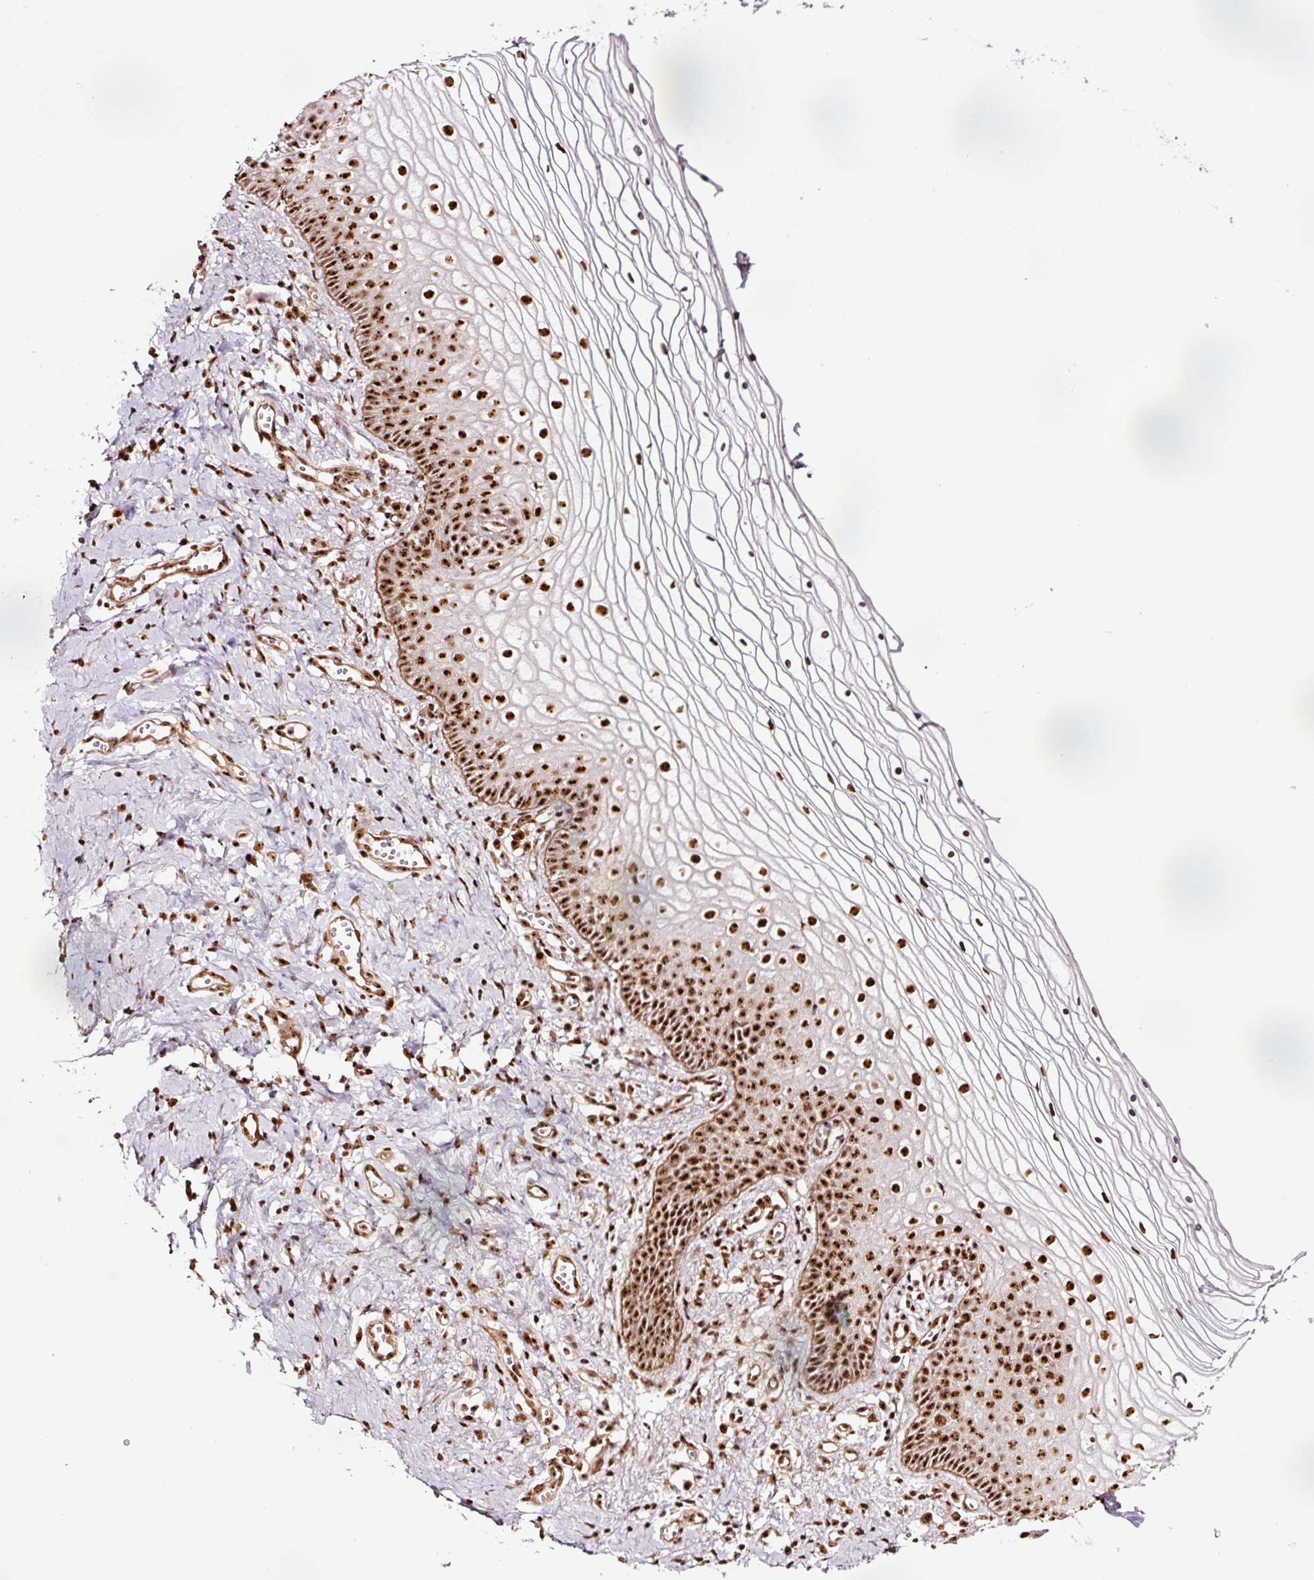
{"staining": {"intensity": "strong", "quantity": ">75%", "location": "nuclear"}, "tissue": "vagina", "cell_type": "Squamous epithelial cells", "image_type": "normal", "snomed": [{"axis": "morphology", "description": "Normal tissue, NOS"}, {"axis": "topography", "description": "Vagina"}], "caption": "Protein analysis of benign vagina exhibits strong nuclear positivity in about >75% of squamous epithelial cells.", "gene": "GNL3", "patient": {"sex": "female", "age": 56}}